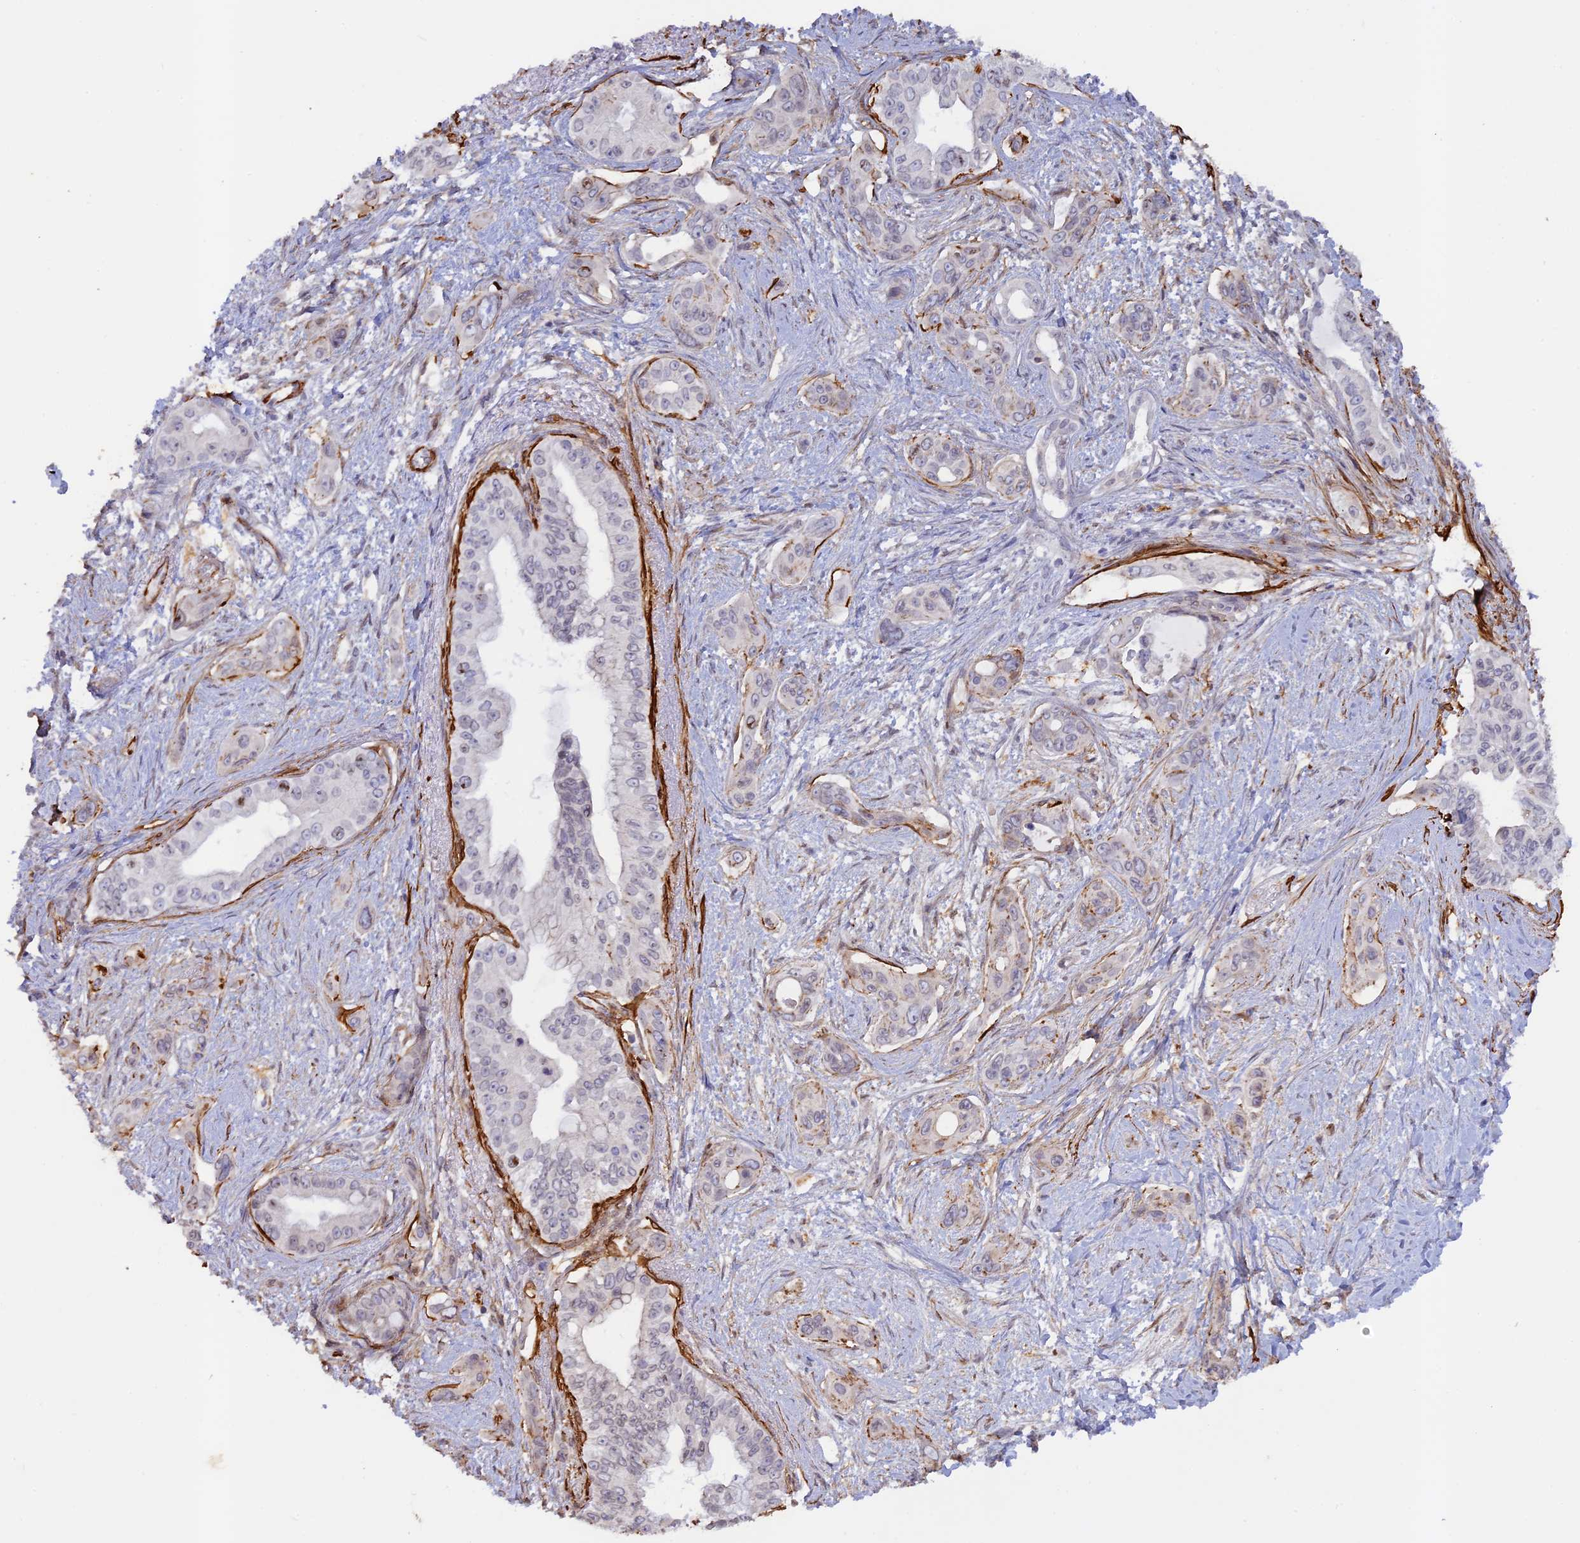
{"staining": {"intensity": "negative", "quantity": "none", "location": "none"}, "tissue": "pancreatic cancer", "cell_type": "Tumor cells", "image_type": "cancer", "snomed": [{"axis": "morphology", "description": "Adenocarcinoma, NOS"}, {"axis": "topography", "description": "Pancreas"}], "caption": "Tumor cells show no significant positivity in pancreatic adenocarcinoma.", "gene": "CCDC154", "patient": {"sex": "male", "age": 72}}